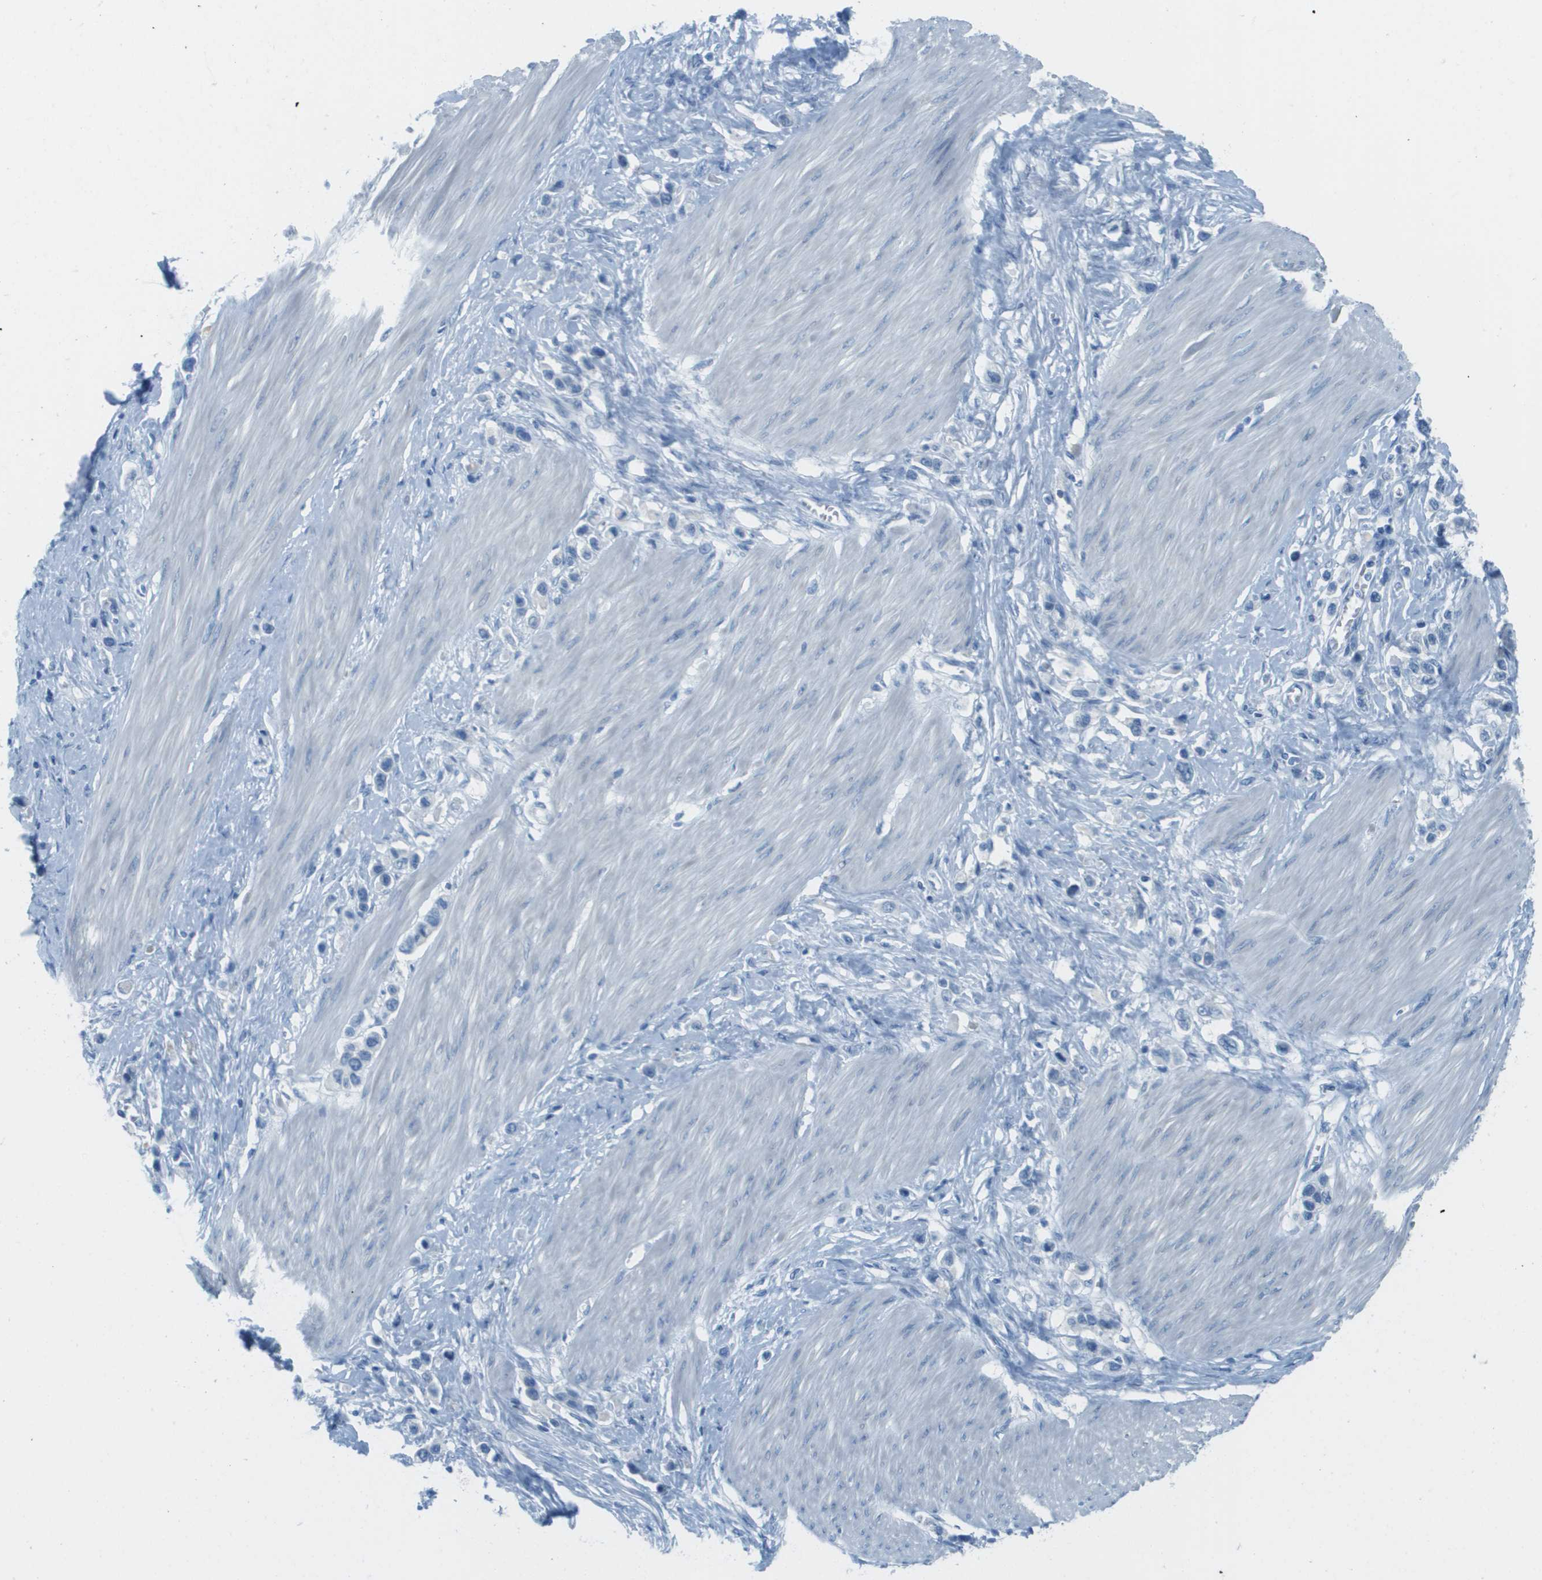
{"staining": {"intensity": "negative", "quantity": "none", "location": "none"}, "tissue": "stomach cancer", "cell_type": "Tumor cells", "image_type": "cancer", "snomed": [{"axis": "morphology", "description": "Adenocarcinoma, NOS"}, {"axis": "topography", "description": "Stomach"}], "caption": "Tumor cells show no significant expression in stomach cancer.", "gene": "CDHR2", "patient": {"sex": "female", "age": 65}}